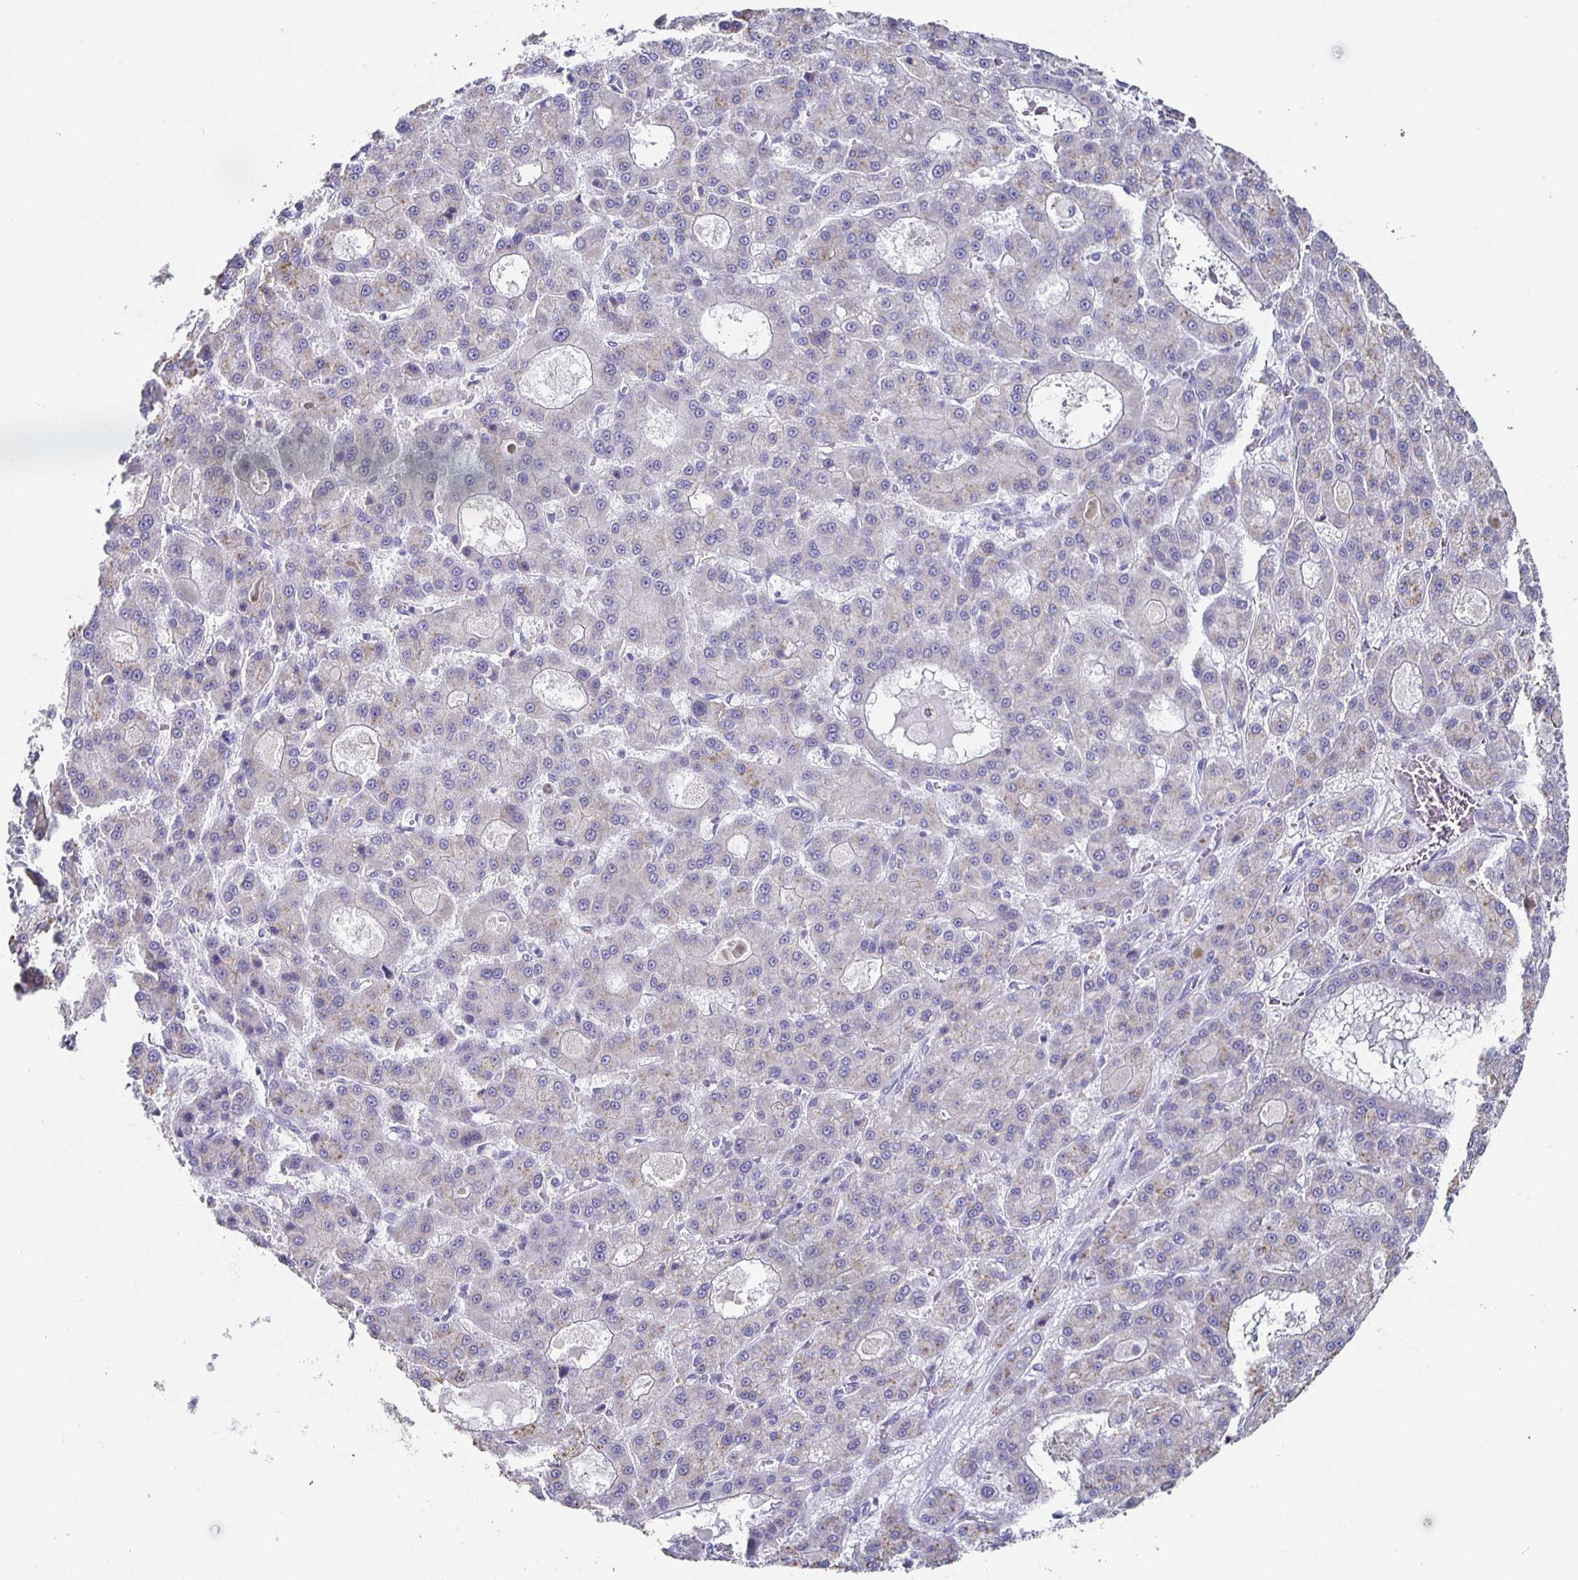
{"staining": {"intensity": "negative", "quantity": "none", "location": "none"}, "tissue": "liver cancer", "cell_type": "Tumor cells", "image_type": "cancer", "snomed": [{"axis": "morphology", "description": "Carcinoma, Hepatocellular, NOS"}, {"axis": "topography", "description": "Liver"}], "caption": "Micrograph shows no significant protein positivity in tumor cells of hepatocellular carcinoma (liver).", "gene": "RUNX2", "patient": {"sex": "male", "age": 70}}